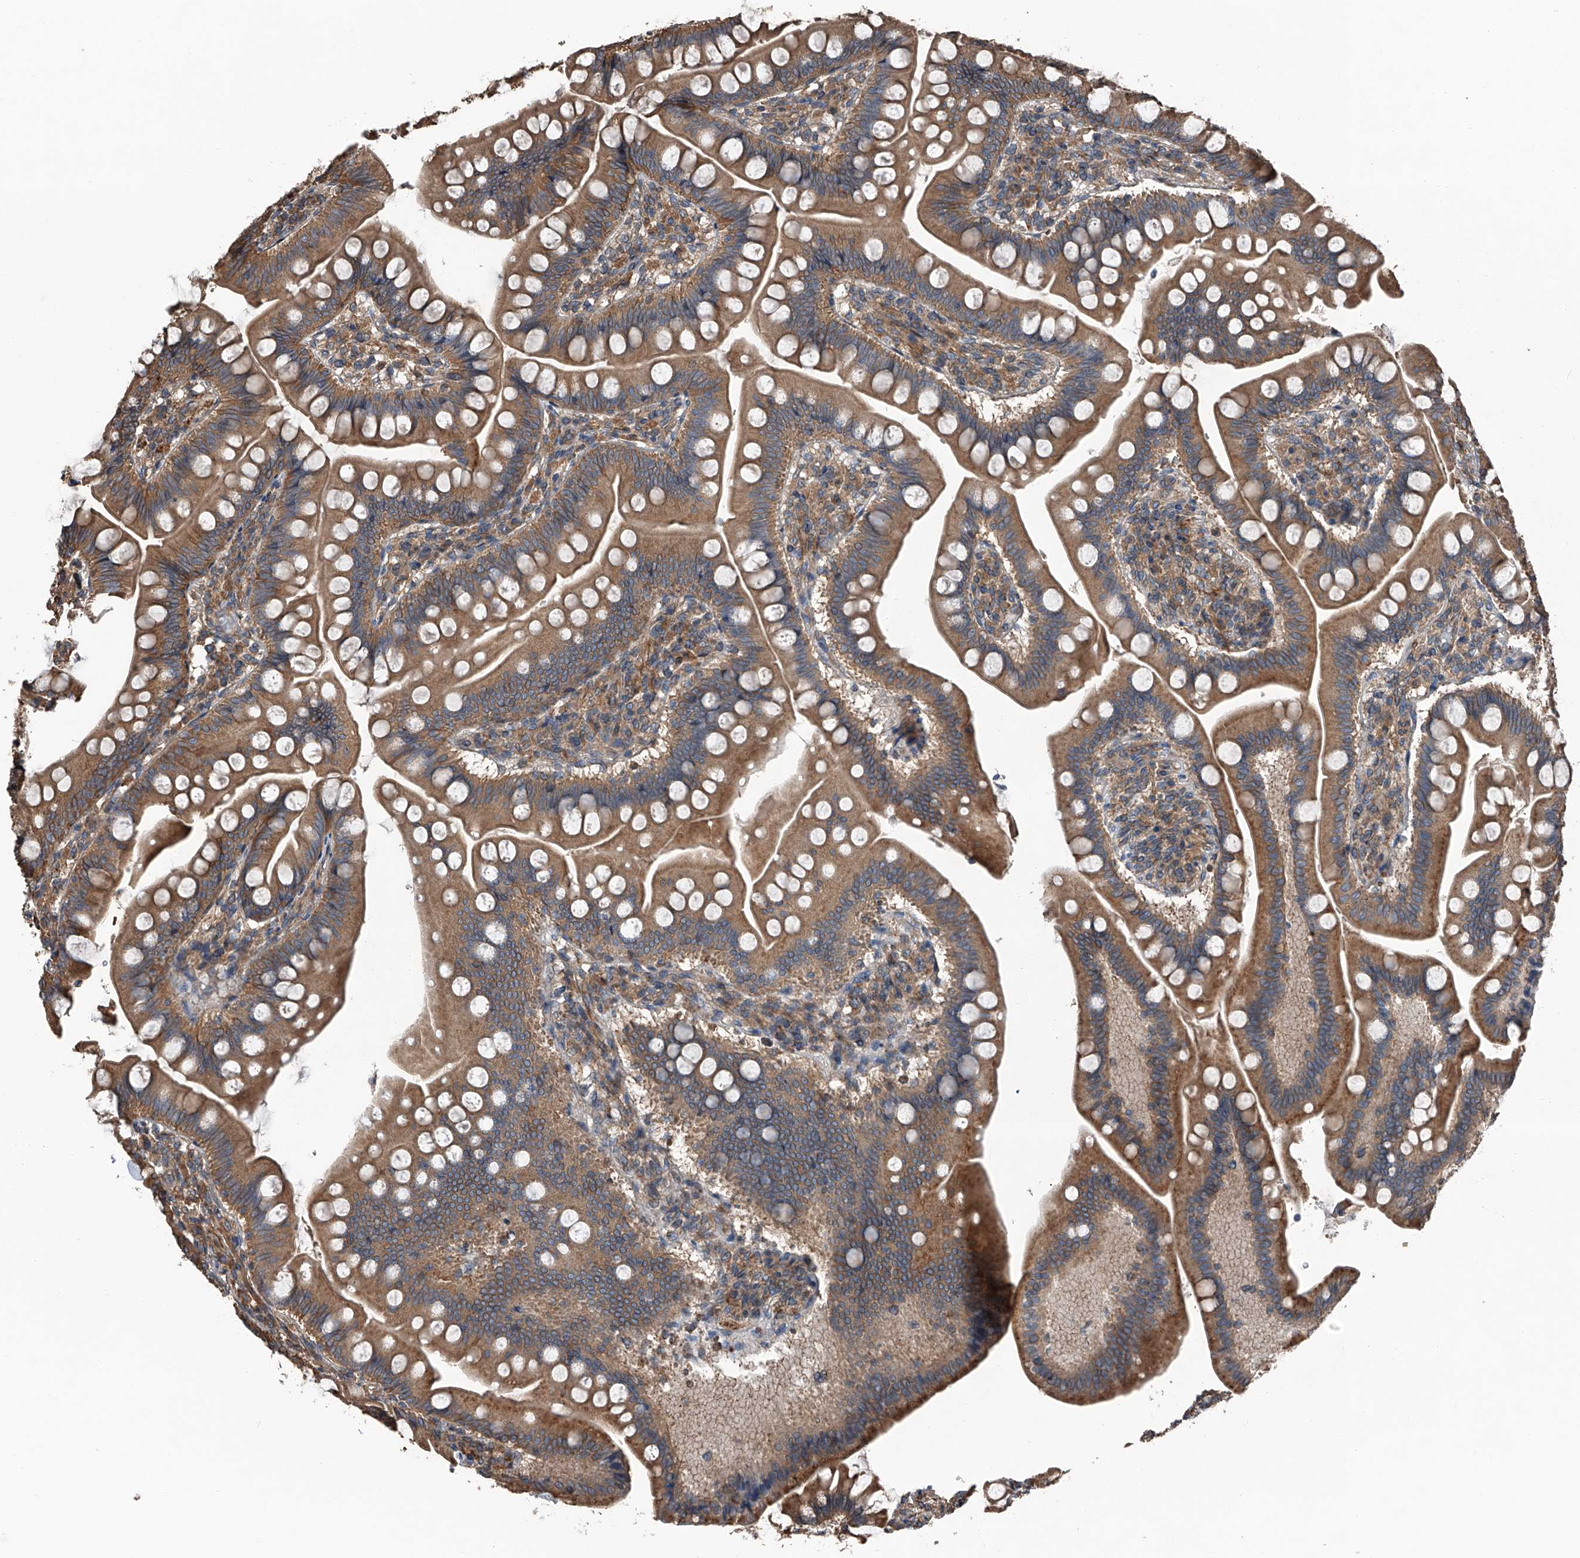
{"staining": {"intensity": "strong", "quantity": ">75%", "location": "cytoplasmic/membranous"}, "tissue": "small intestine", "cell_type": "Glandular cells", "image_type": "normal", "snomed": [{"axis": "morphology", "description": "Normal tissue, NOS"}, {"axis": "topography", "description": "Small intestine"}], "caption": "This photomicrograph exhibits immunohistochemistry (IHC) staining of benign small intestine, with high strong cytoplasmic/membranous expression in approximately >75% of glandular cells.", "gene": "KCNJ2", "patient": {"sex": "male", "age": 7}}